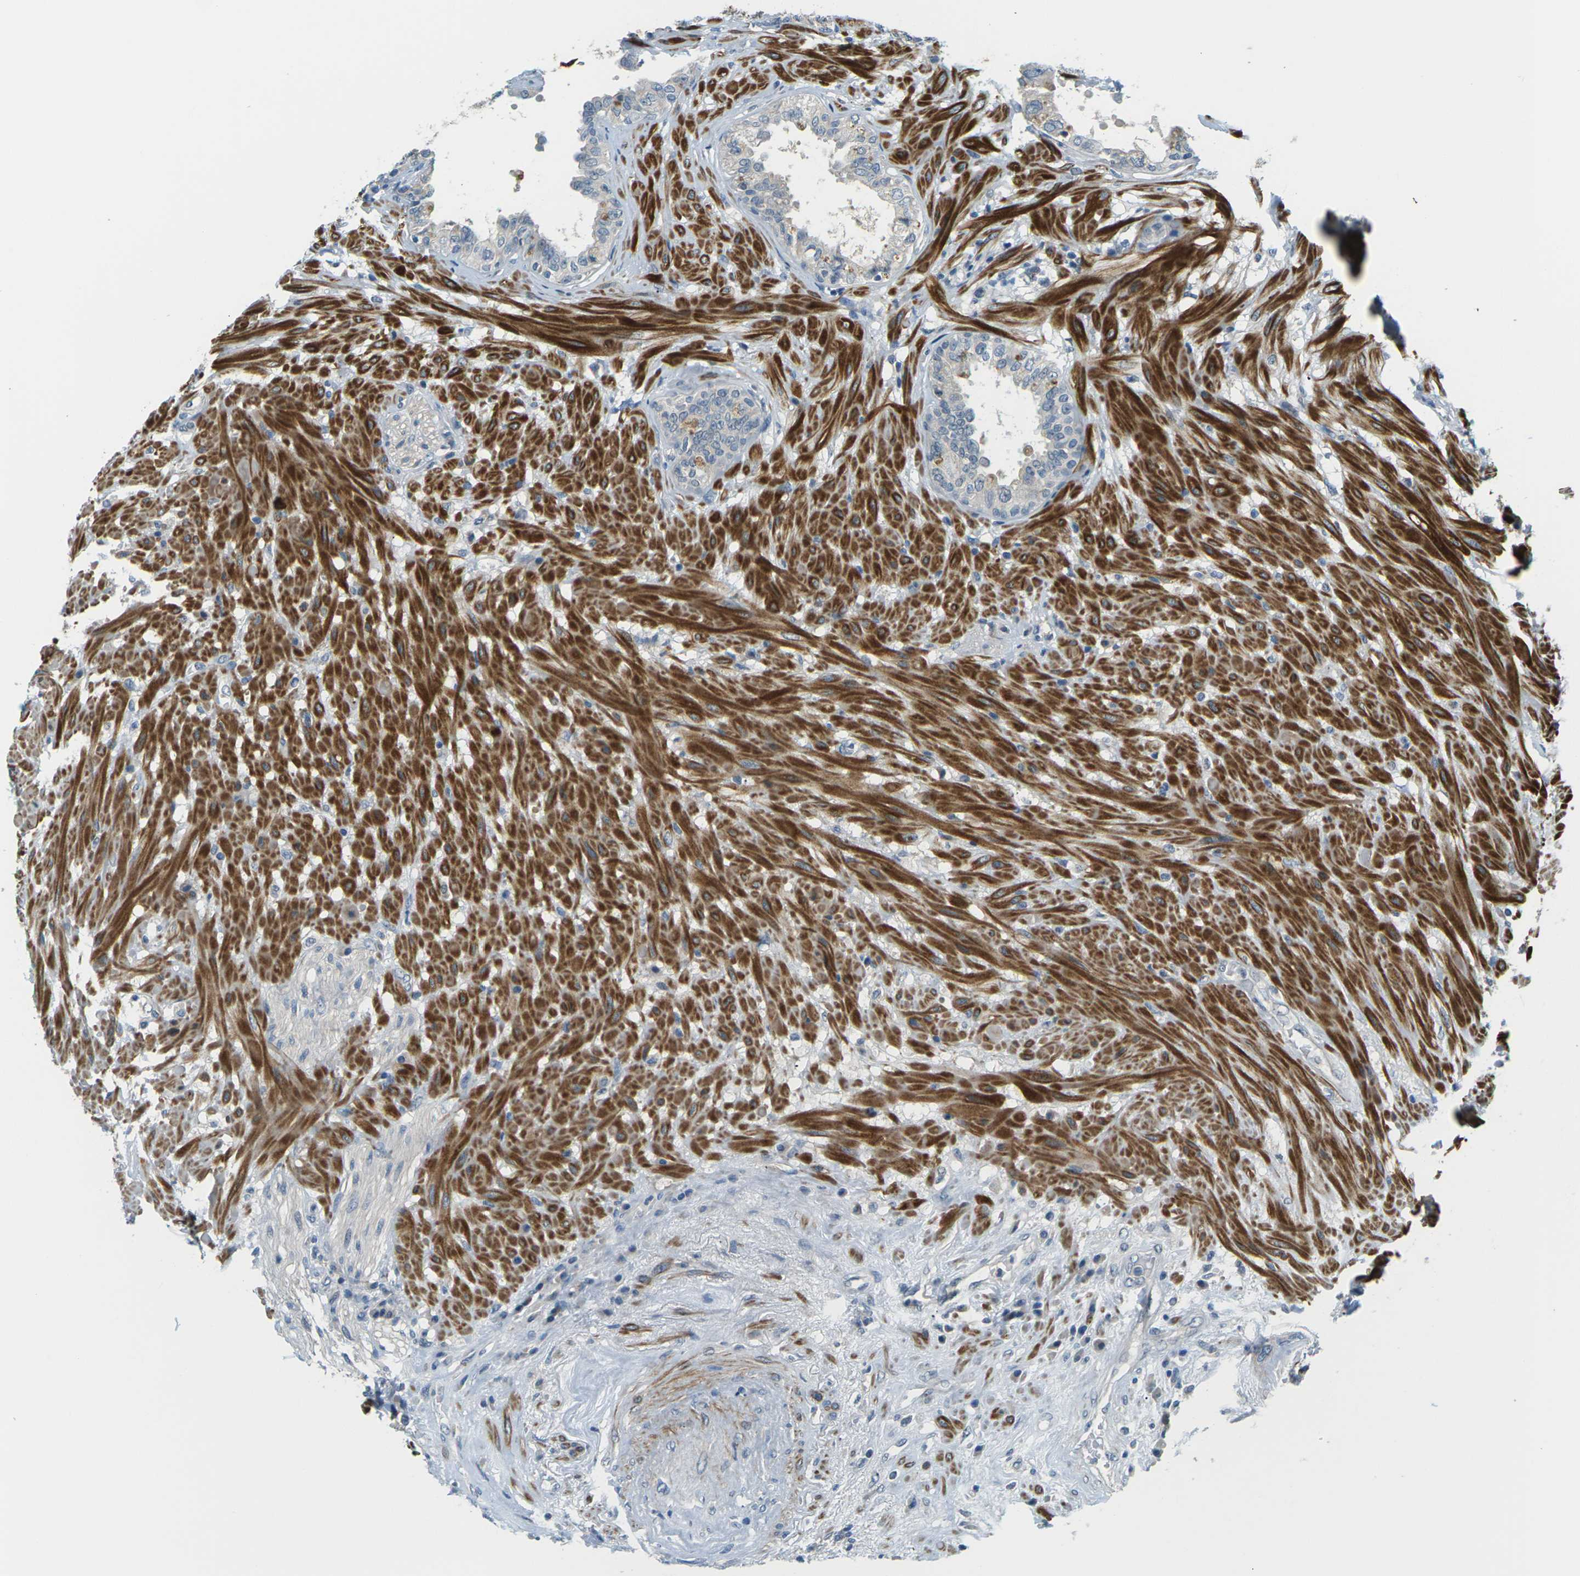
{"staining": {"intensity": "negative", "quantity": "none", "location": "none"}, "tissue": "seminal vesicle", "cell_type": "Glandular cells", "image_type": "normal", "snomed": [{"axis": "morphology", "description": "Normal tissue, NOS"}, {"axis": "topography", "description": "Seminal veicle"}], "caption": "This is a image of immunohistochemistry (IHC) staining of benign seminal vesicle, which shows no positivity in glandular cells. (Brightfield microscopy of DAB (3,3'-diaminobenzidine) IHC at high magnification).", "gene": "SLC13A3", "patient": {"sex": "male", "age": 61}}